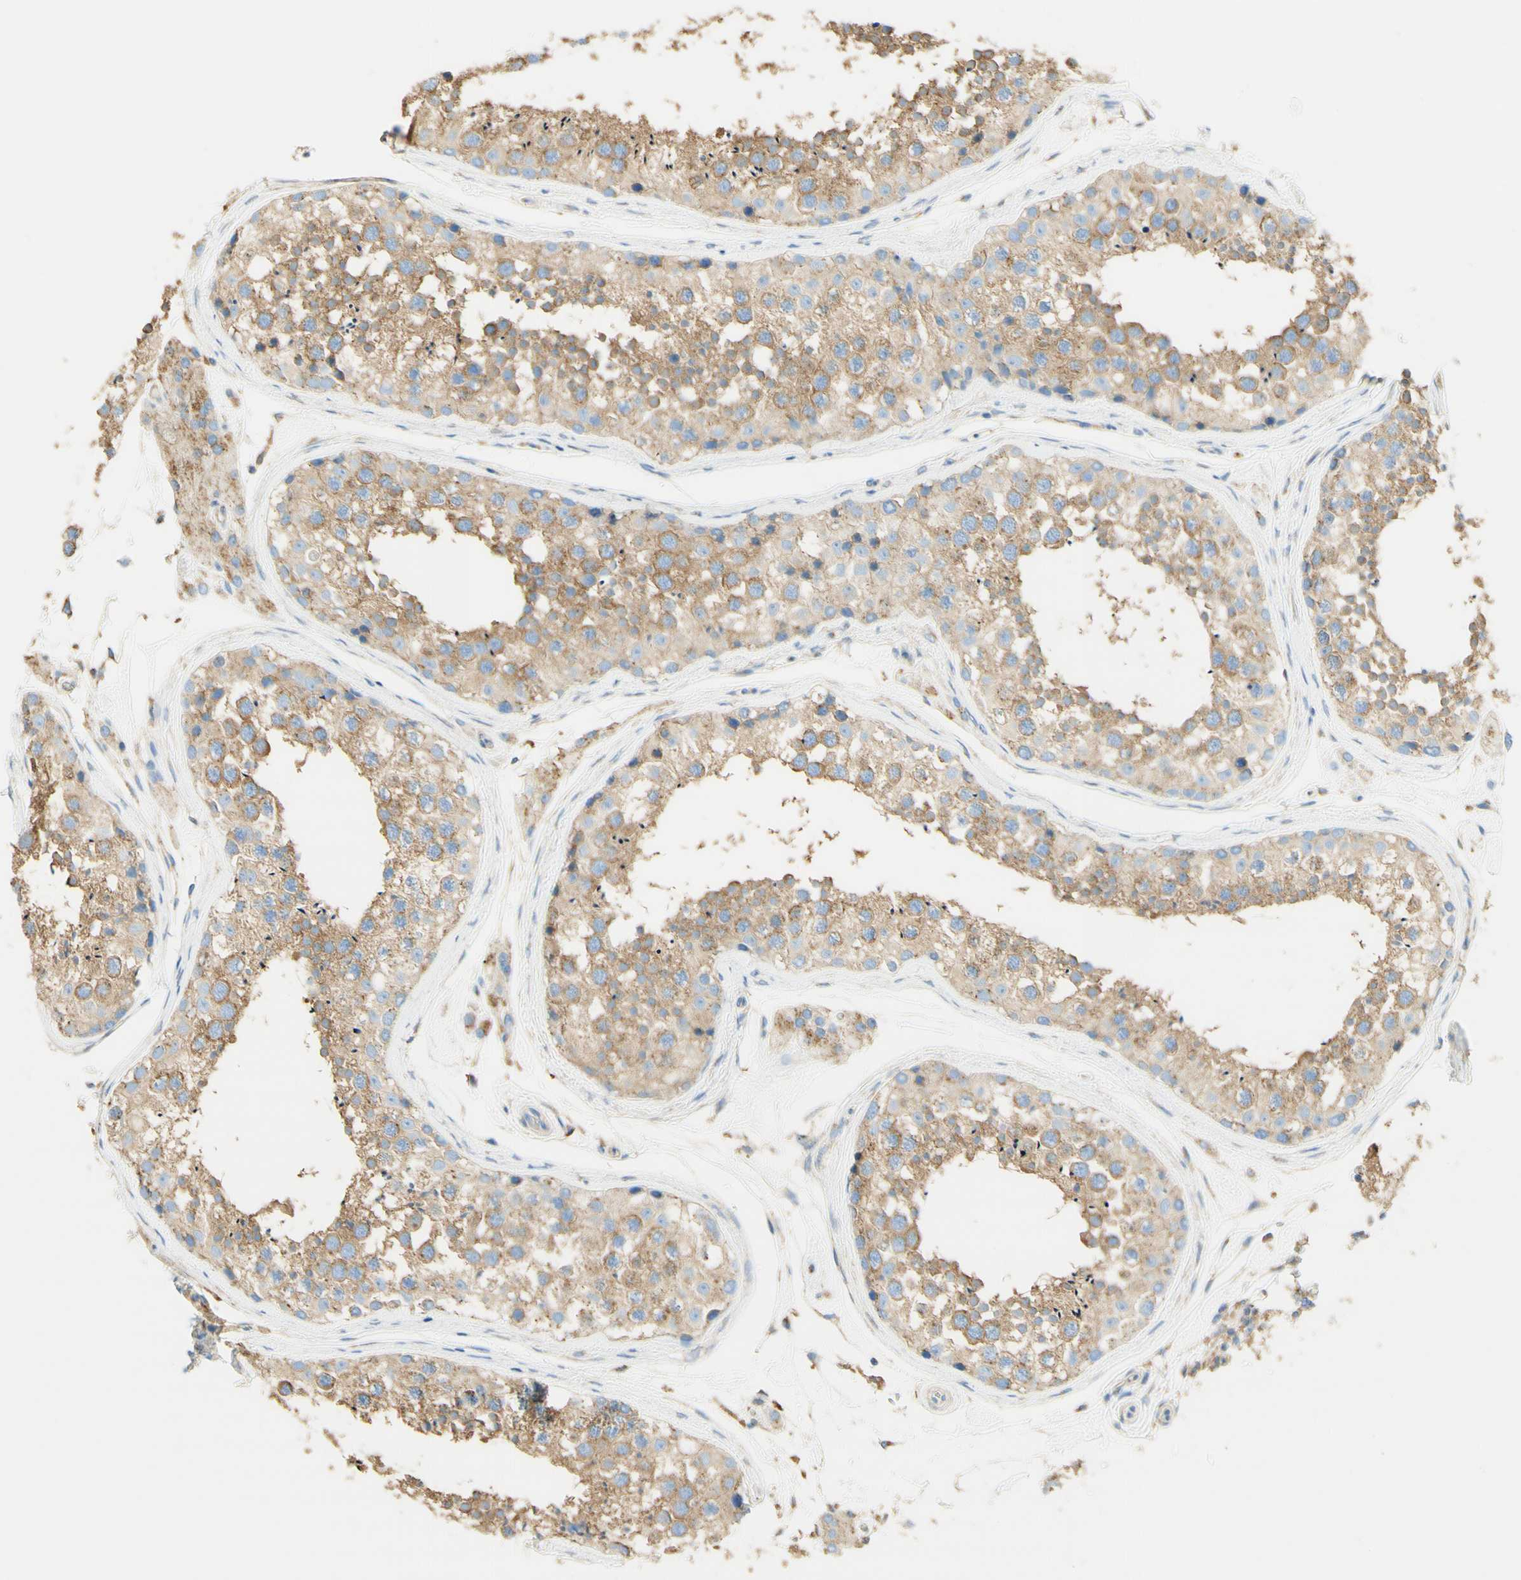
{"staining": {"intensity": "moderate", "quantity": ">75%", "location": "cytoplasmic/membranous"}, "tissue": "testis", "cell_type": "Cells in seminiferous ducts", "image_type": "normal", "snomed": [{"axis": "morphology", "description": "Normal tissue, NOS"}, {"axis": "topography", "description": "Testis"}], "caption": "IHC micrograph of benign testis stained for a protein (brown), which reveals medium levels of moderate cytoplasmic/membranous positivity in about >75% of cells in seminiferous ducts.", "gene": "CLTC", "patient": {"sex": "male", "age": 46}}